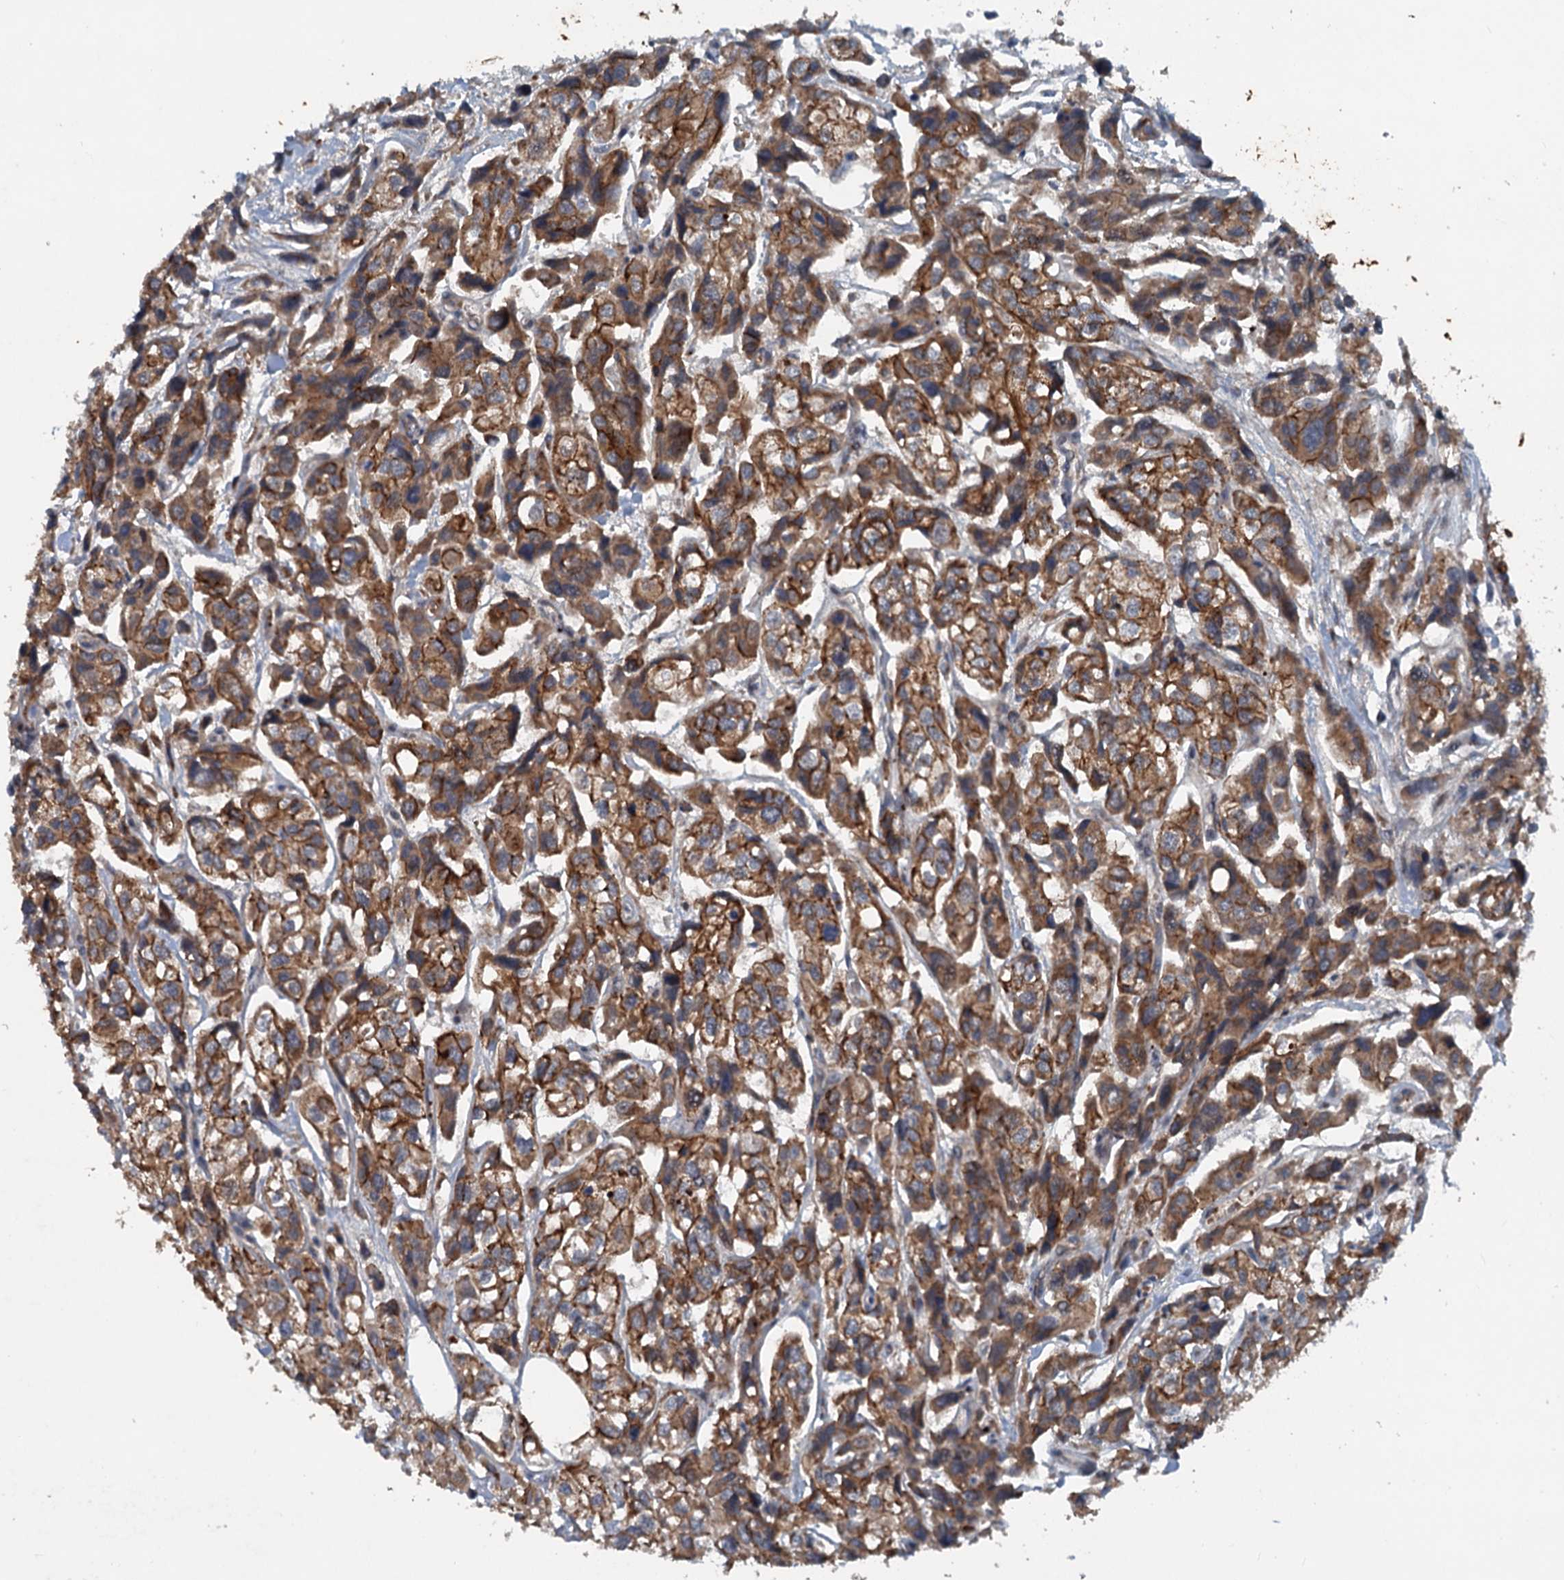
{"staining": {"intensity": "moderate", "quantity": ">75%", "location": "cytoplasmic/membranous"}, "tissue": "urothelial cancer", "cell_type": "Tumor cells", "image_type": "cancer", "snomed": [{"axis": "morphology", "description": "Urothelial carcinoma, High grade"}, {"axis": "topography", "description": "Urinary bladder"}], "caption": "Urothelial carcinoma (high-grade) stained with a brown dye displays moderate cytoplasmic/membranous positive positivity in approximately >75% of tumor cells.", "gene": "N4BP2L2", "patient": {"sex": "male", "age": 67}}